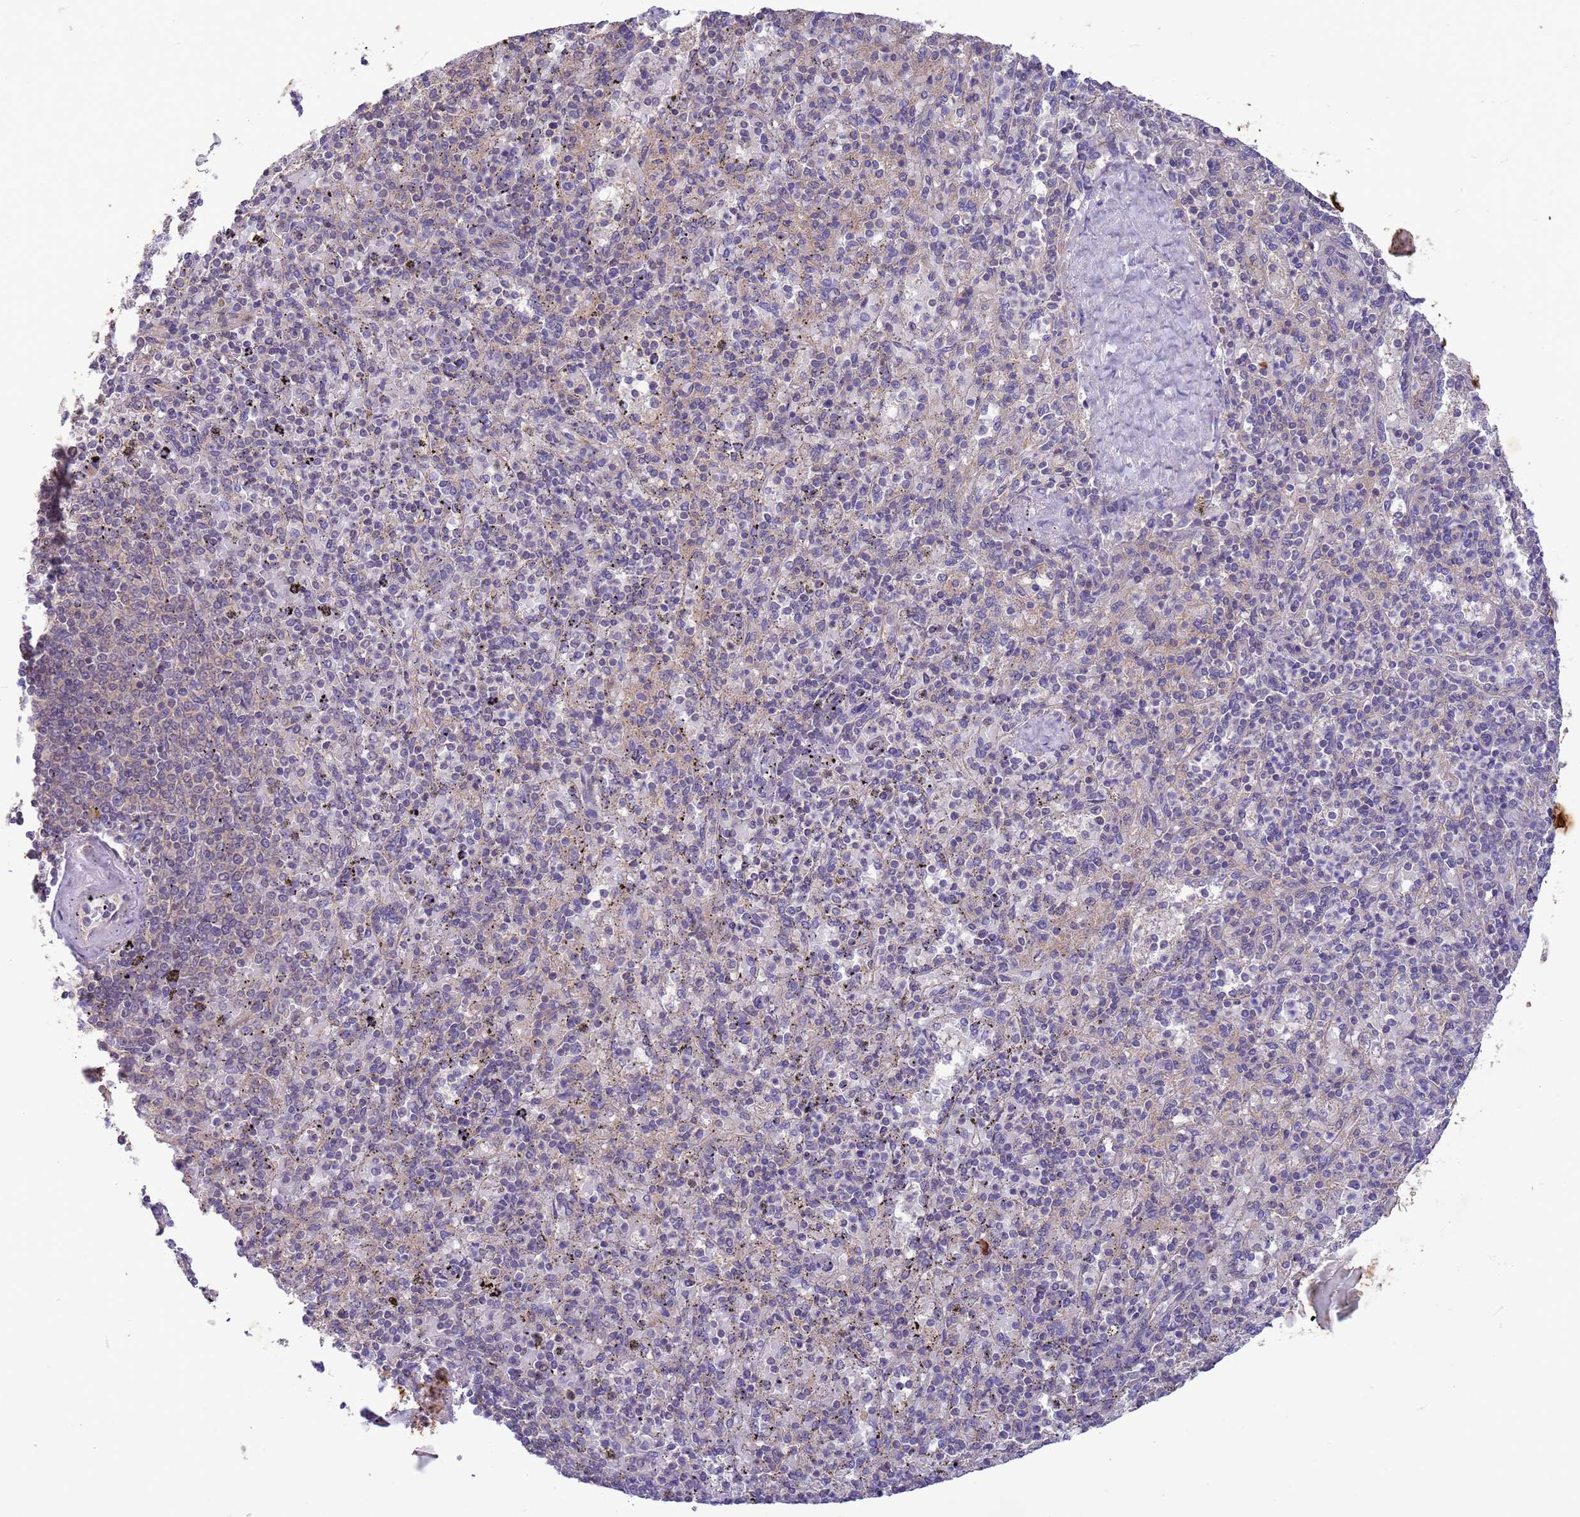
{"staining": {"intensity": "weak", "quantity": "<25%", "location": "cytoplasmic/membranous"}, "tissue": "spleen", "cell_type": "Cells in red pulp", "image_type": "normal", "snomed": [{"axis": "morphology", "description": "Normal tissue, NOS"}, {"axis": "topography", "description": "Spleen"}], "caption": "High magnification brightfield microscopy of normal spleen stained with DAB (brown) and counterstained with hematoxylin (blue): cells in red pulp show no significant staining. (DAB IHC, high magnification).", "gene": "GJA10", "patient": {"sex": "male", "age": 82}}